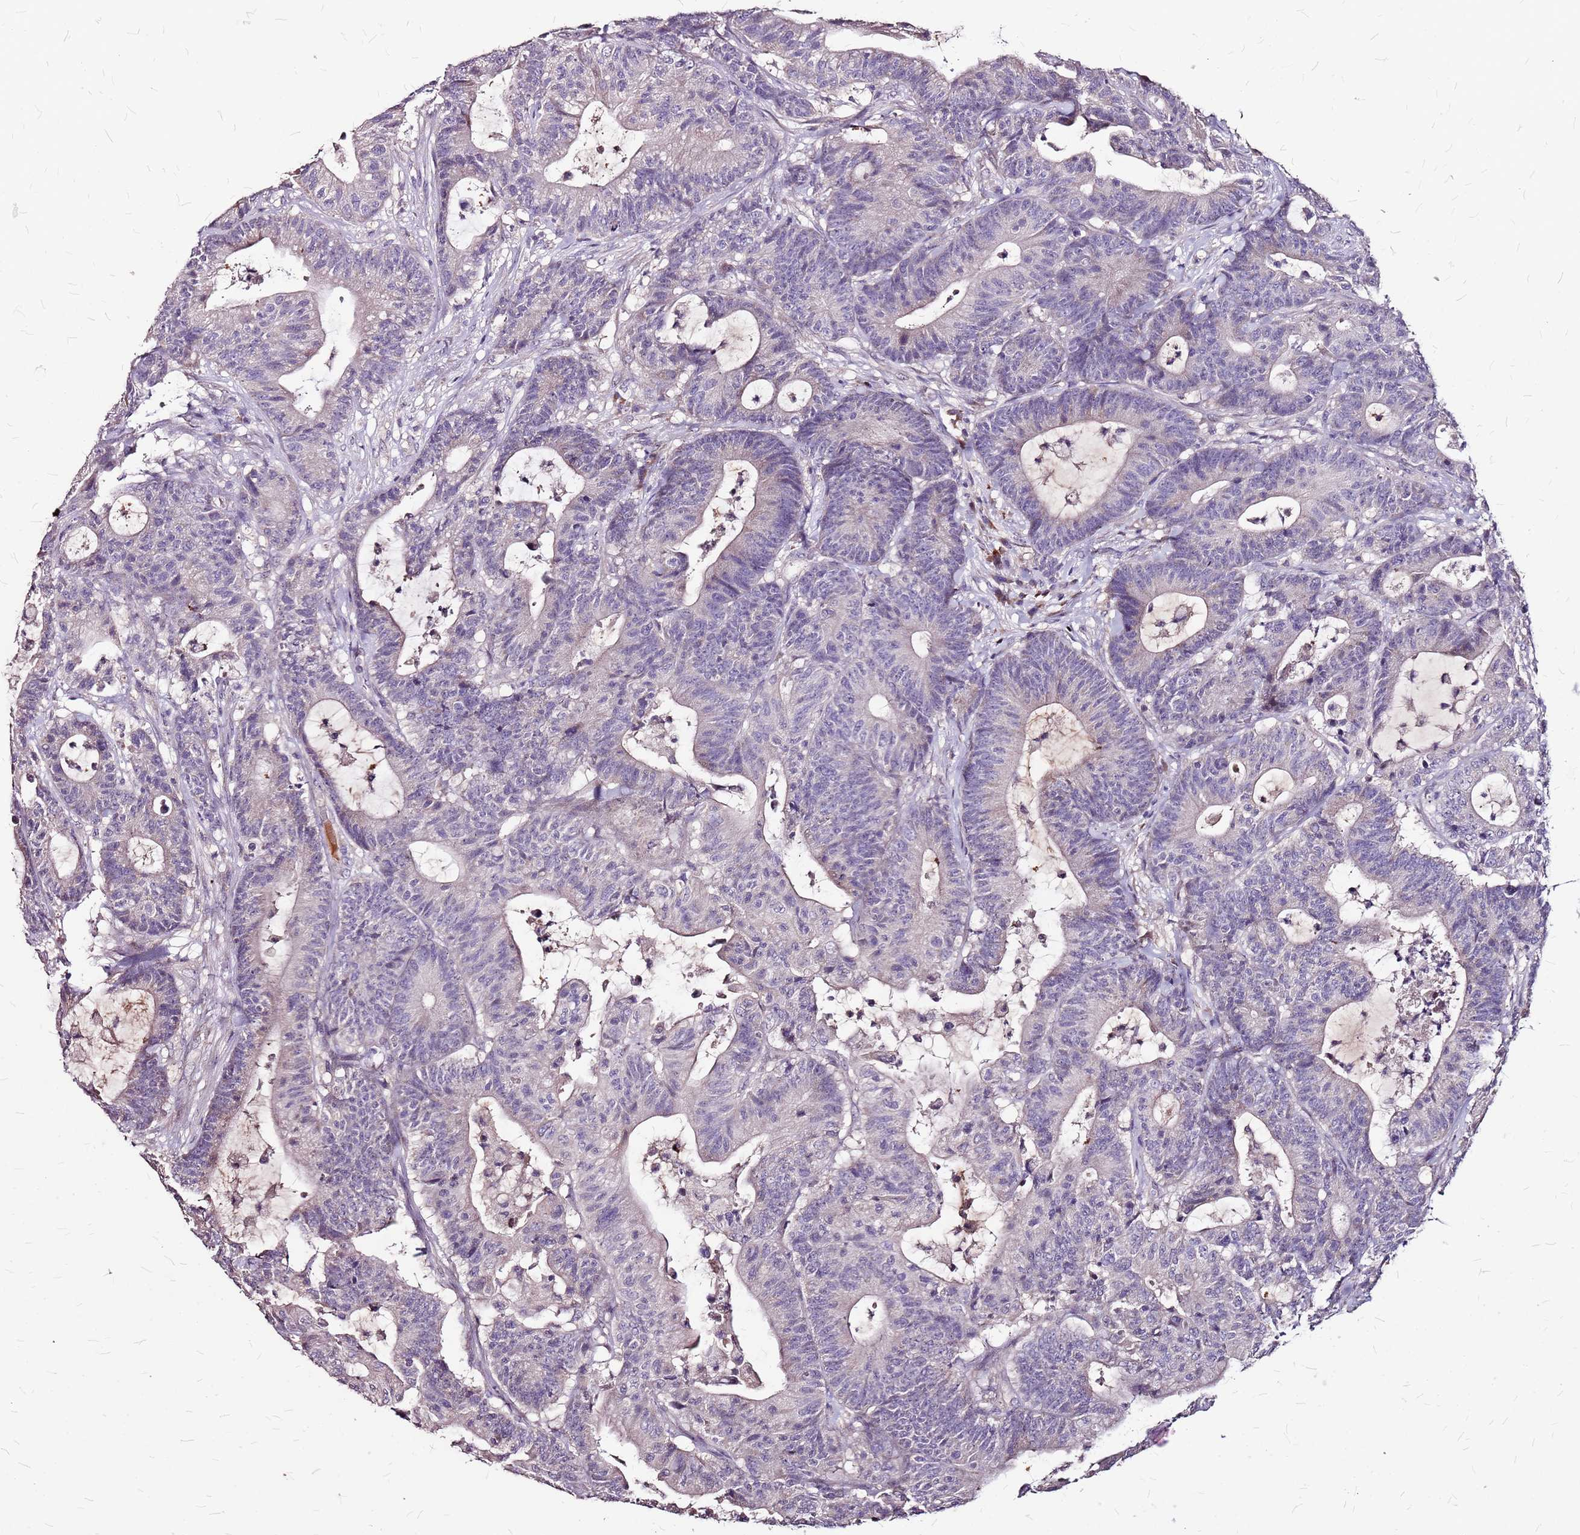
{"staining": {"intensity": "negative", "quantity": "none", "location": "none"}, "tissue": "colorectal cancer", "cell_type": "Tumor cells", "image_type": "cancer", "snomed": [{"axis": "morphology", "description": "Adenocarcinoma, NOS"}, {"axis": "topography", "description": "Colon"}], "caption": "Colorectal adenocarcinoma was stained to show a protein in brown. There is no significant staining in tumor cells.", "gene": "DCDC2C", "patient": {"sex": "female", "age": 84}}